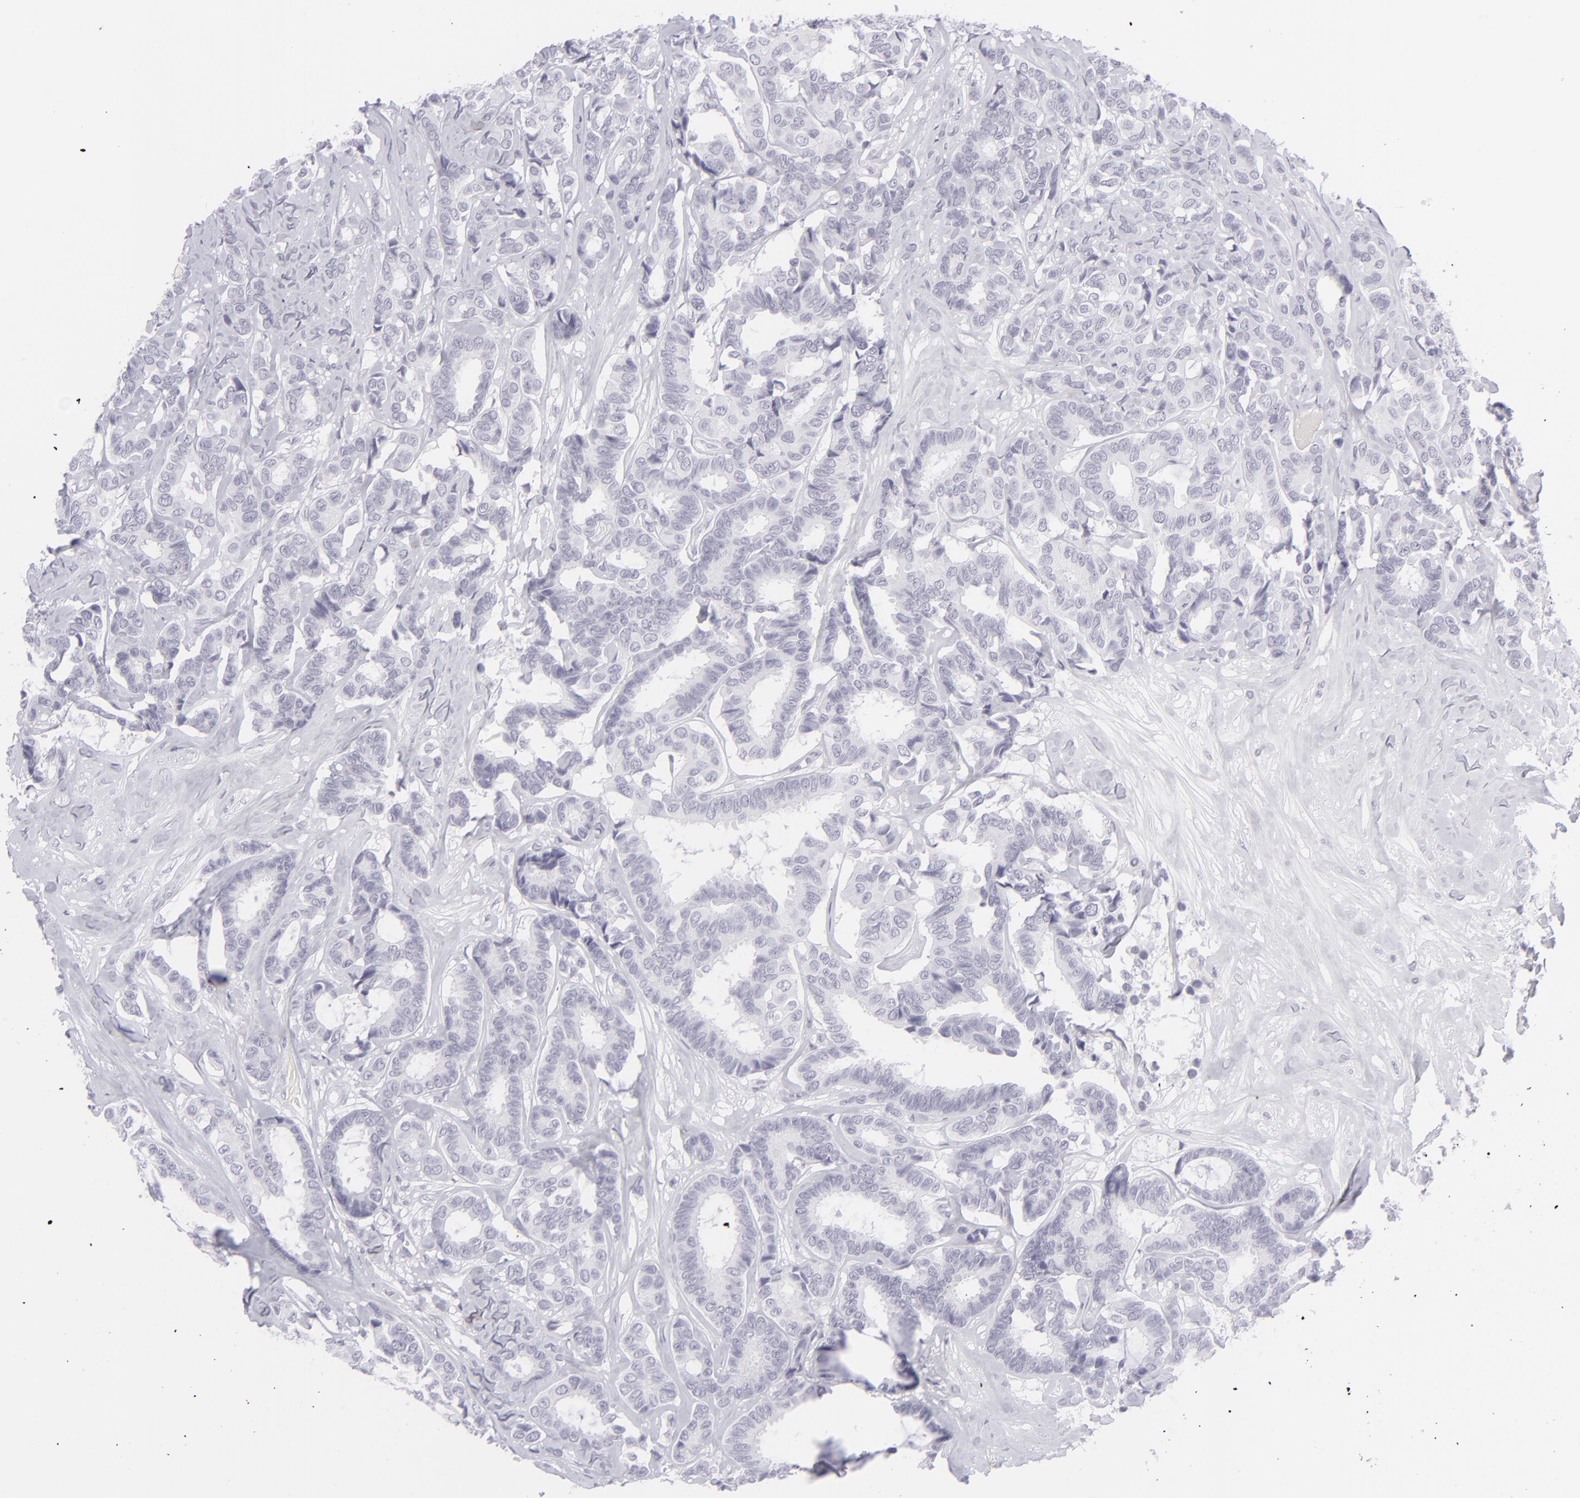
{"staining": {"intensity": "negative", "quantity": "none", "location": "none"}, "tissue": "breast cancer", "cell_type": "Tumor cells", "image_type": "cancer", "snomed": [{"axis": "morphology", "description": "Duct carcinoma"}, {"axis": "topography", "description": "Breast"}], "caption": "There is no significant positivity in tumor cells of breast cancer.", "gene": "CD7", "patient": {"sex": "female", "age": 87}}